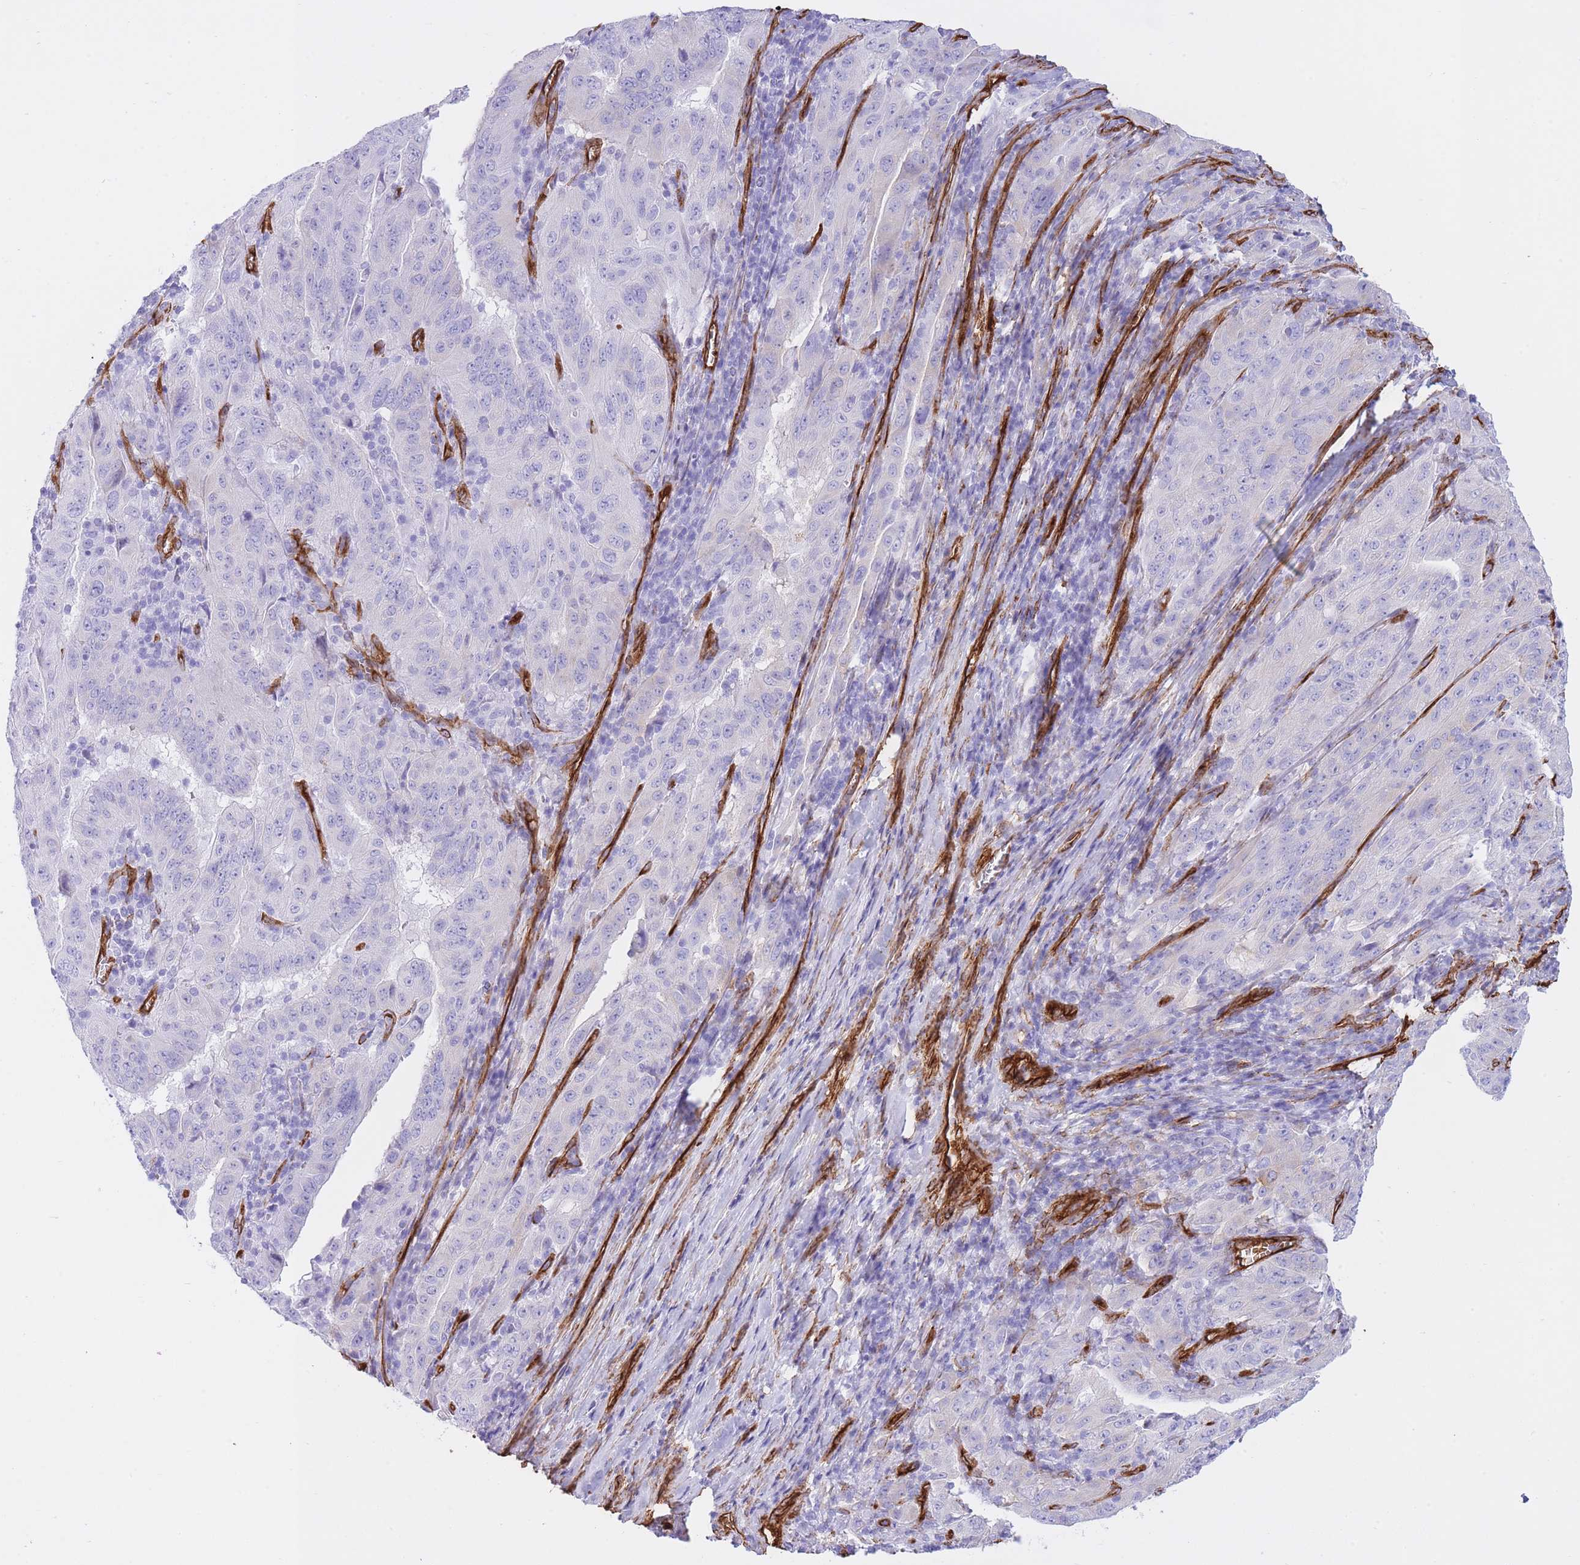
{"staining": {"intensity": "negative", "quantity": "none", "location": "none"}, "tissue": "pancreatic cancer", "cell_type": "Tumor cells", "image_type": "cancer", "snomed": [{"axis": "morphology", "description": "Adenocarcinoma, NOS"}, {"axis": "topography", "description": "Pancreas"}], "caption": "This image is of pancreatic cancer (adenocarcinoma) stained with immunohistochemistry to label a protein in brown with the nuclei are counter-stained blue. There is no expression in tumor cells. The staining was performed using DAB (3,3'-diaminobenzidine) to visualize the protein expression in brown, while the nuclei were stained in blue with hematoxylin (Magnification: 20x).", "gene": "CAVIN1", "patient": {"sex": "male", "age": 63}}